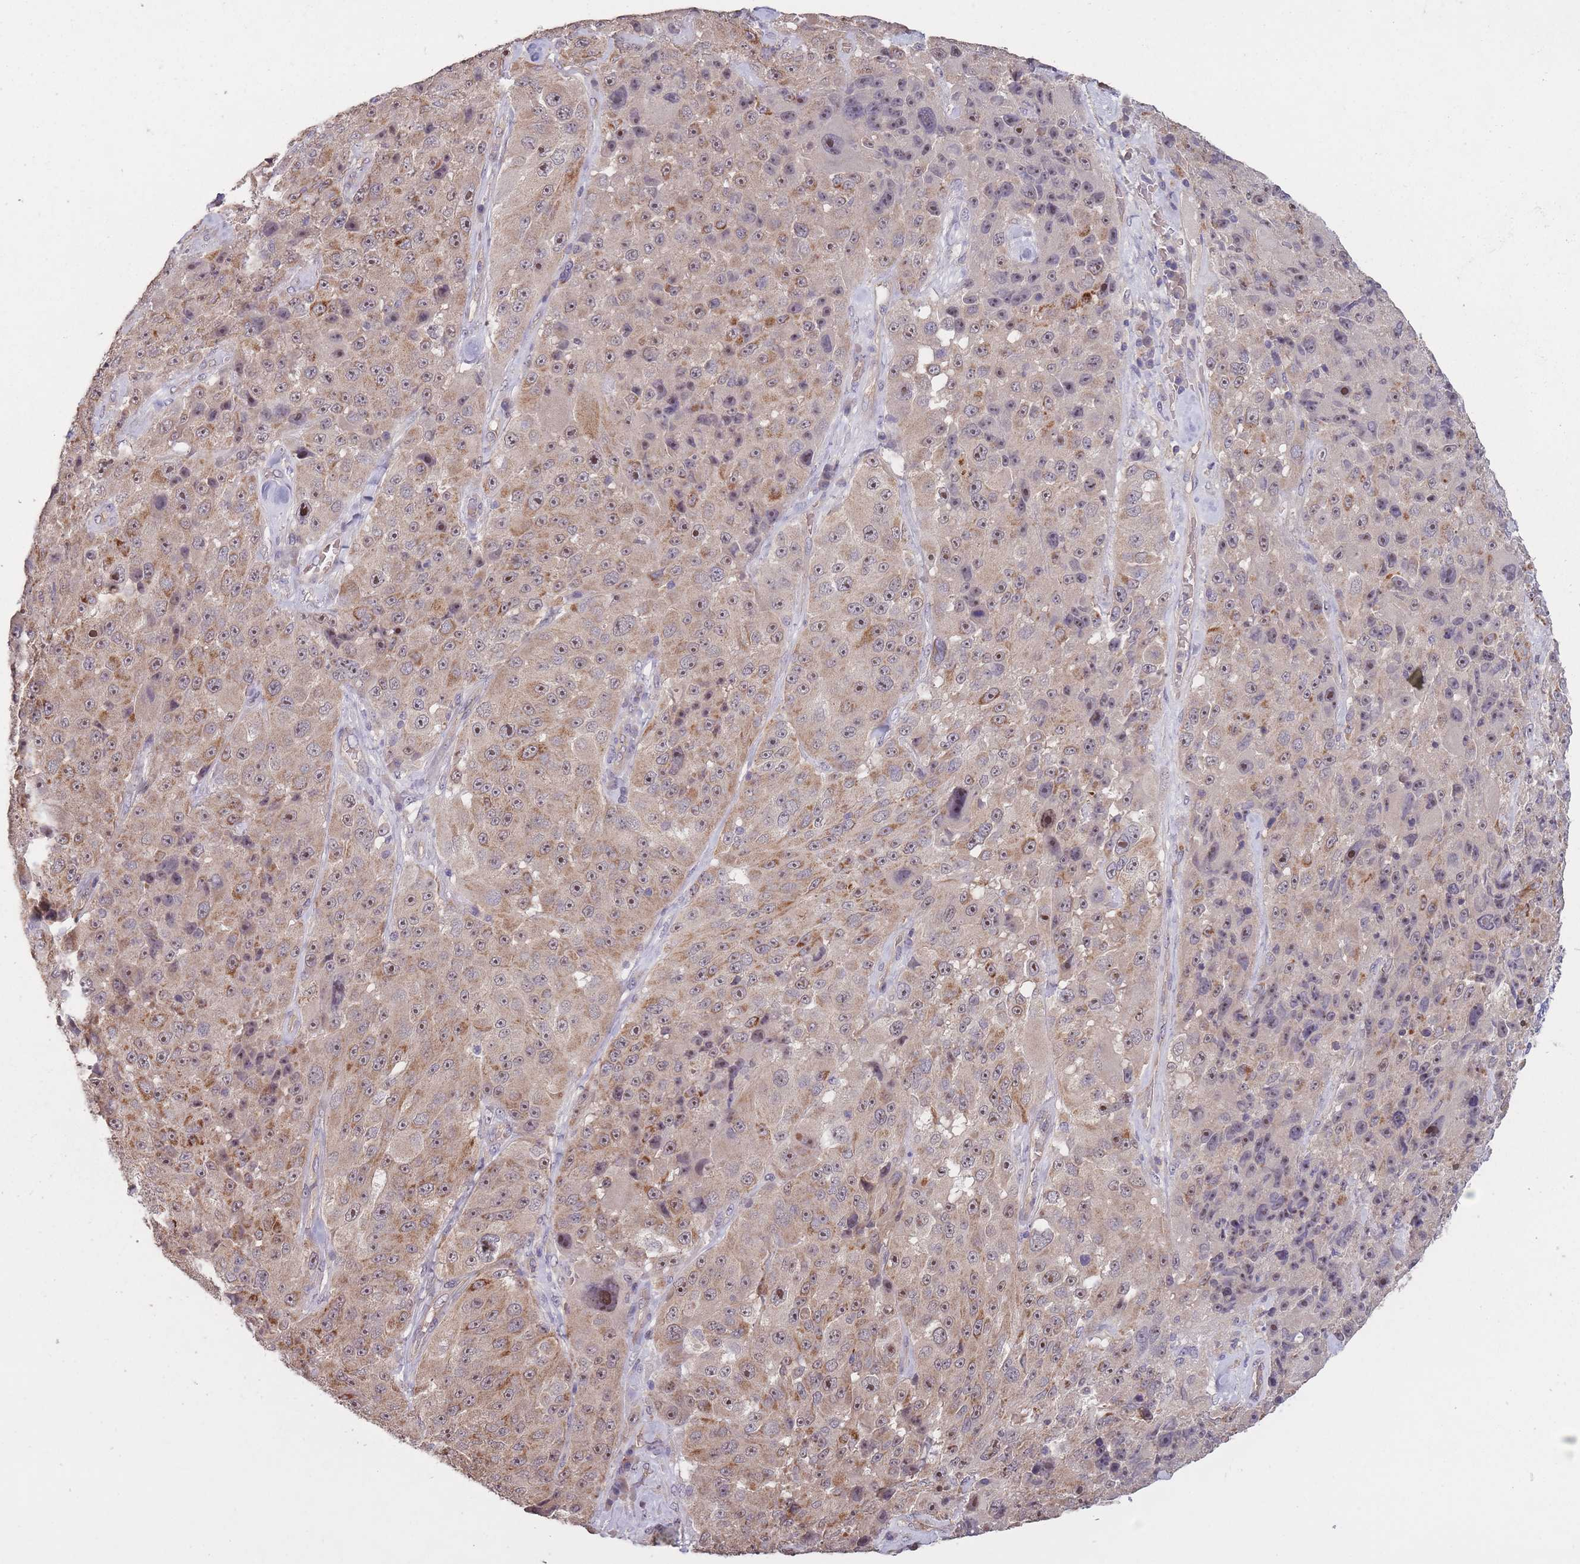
{"staining": {"intensity": "moderate", "quantity": ">75%", "location": "cytoplasmic/membranous,nuclear"}, "tissue": "melanoma", "cell_type": "Tumor cells", "image_type": "cancer", "snomed": [{"axis": "morphology", "description": "Malignant melanoma, Metastatic site"}, {"axis": "topography", "description": "Lymph node"}], "caption": "Melanoma stained for a protein (brown) demonstrates moderate cytoplasmic/membranous and nuclear positive positivity in approximately >75% of tumor cells.", "gene": "KIAA1755", "patient": {"sex": "male", "age": 62}}